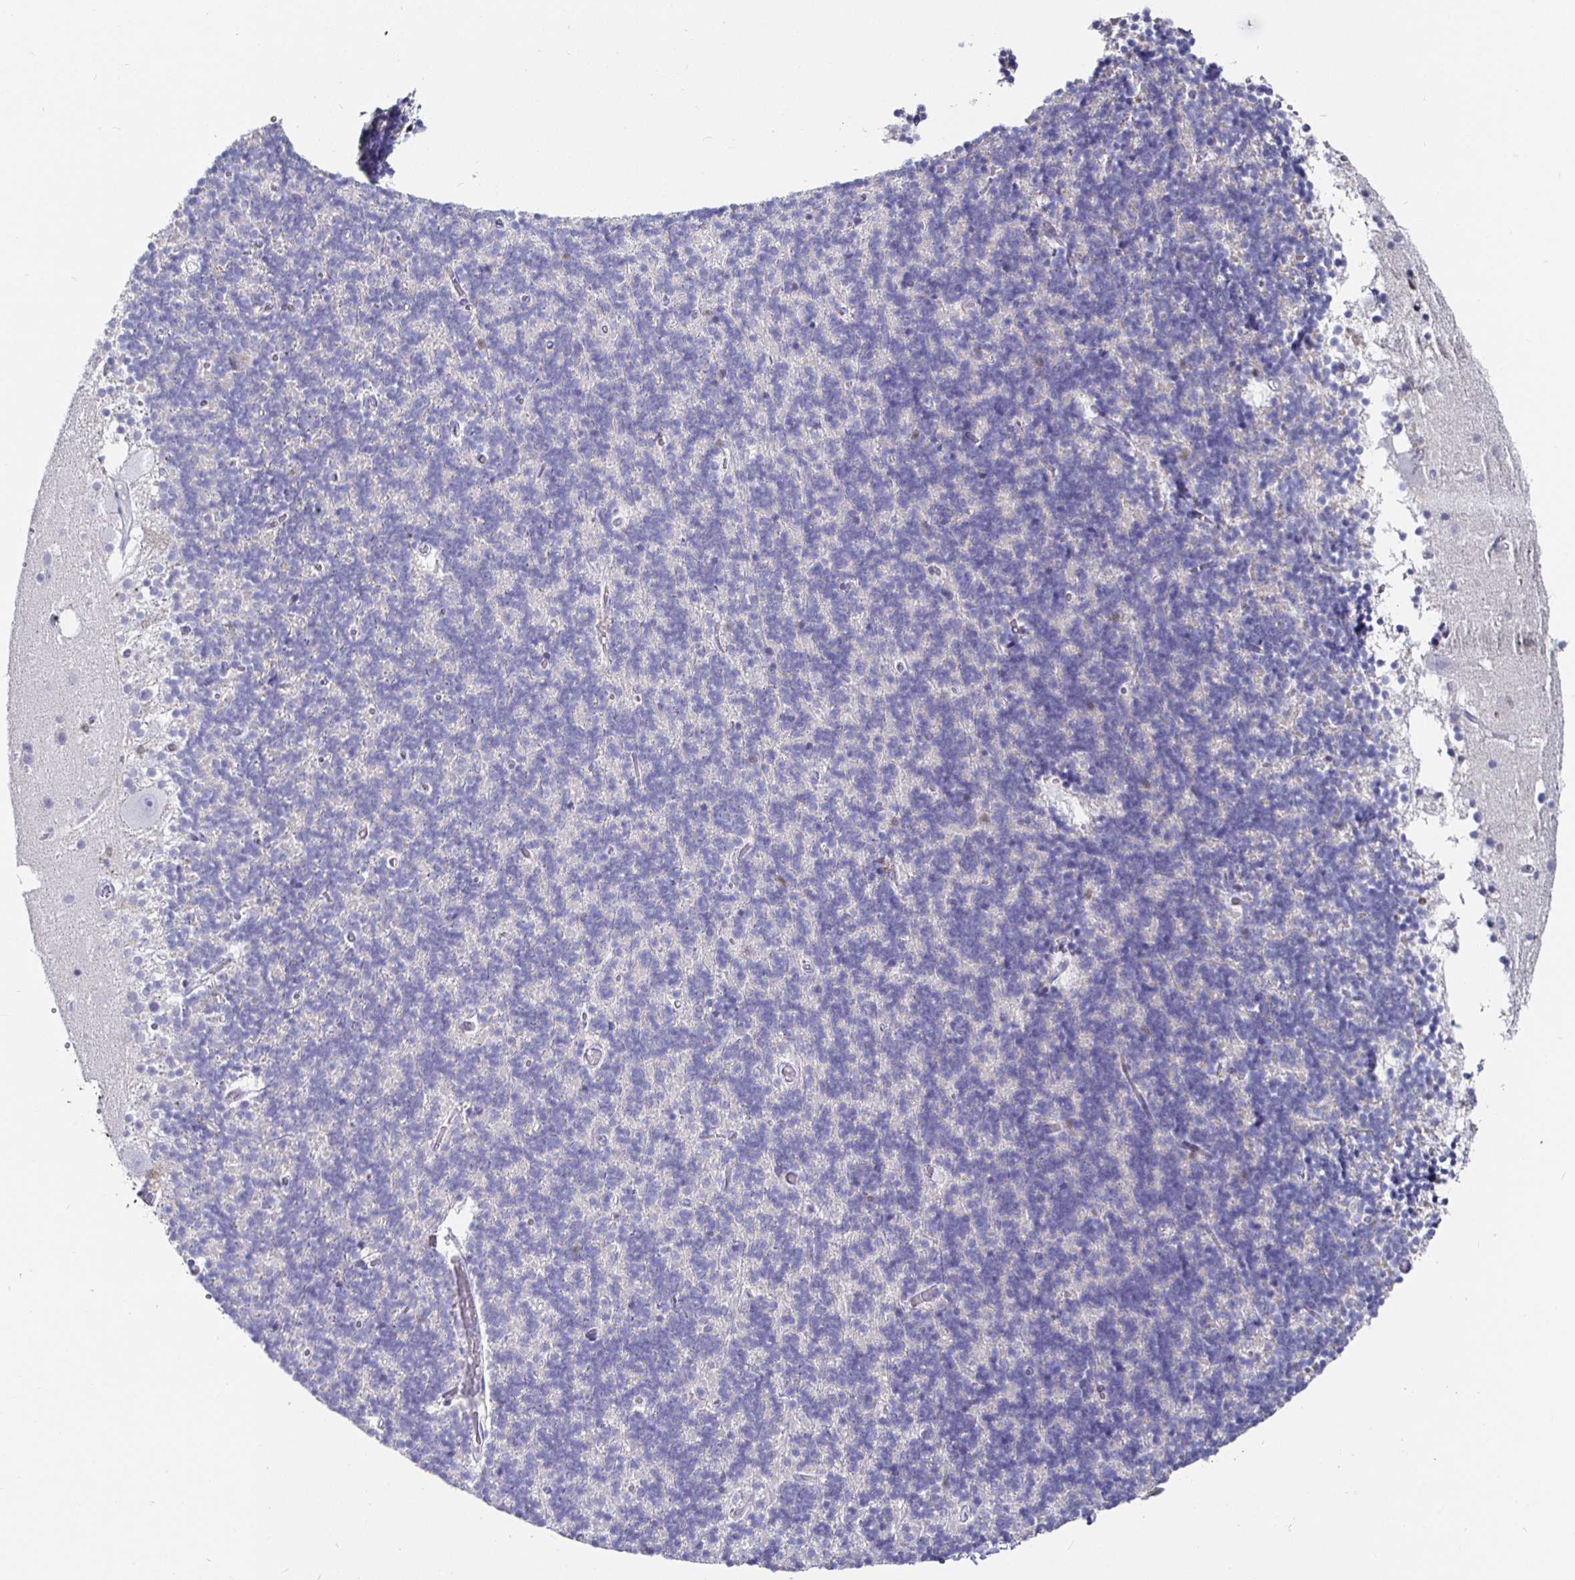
{"staining": {"intensity": "negative", "quantity": "none", "location": "none"}, "tissue": "cerebellum", "cell_type": "Cells in granular layer", "image_type": "normal", "snomed": [{"axis": "morphology", "description": "Normal tissue, NOS"}, {"axis": "topography", "description": "Cerebellum"}], "caption": "DAB (3,3'-diaminobenzidine) immunohistochemical staining of benign human cerebellum demonstrates no significant staining in cells in granular layer.", "gene": "RUNX2", "patient": {"sex": "male", "age": 70}}